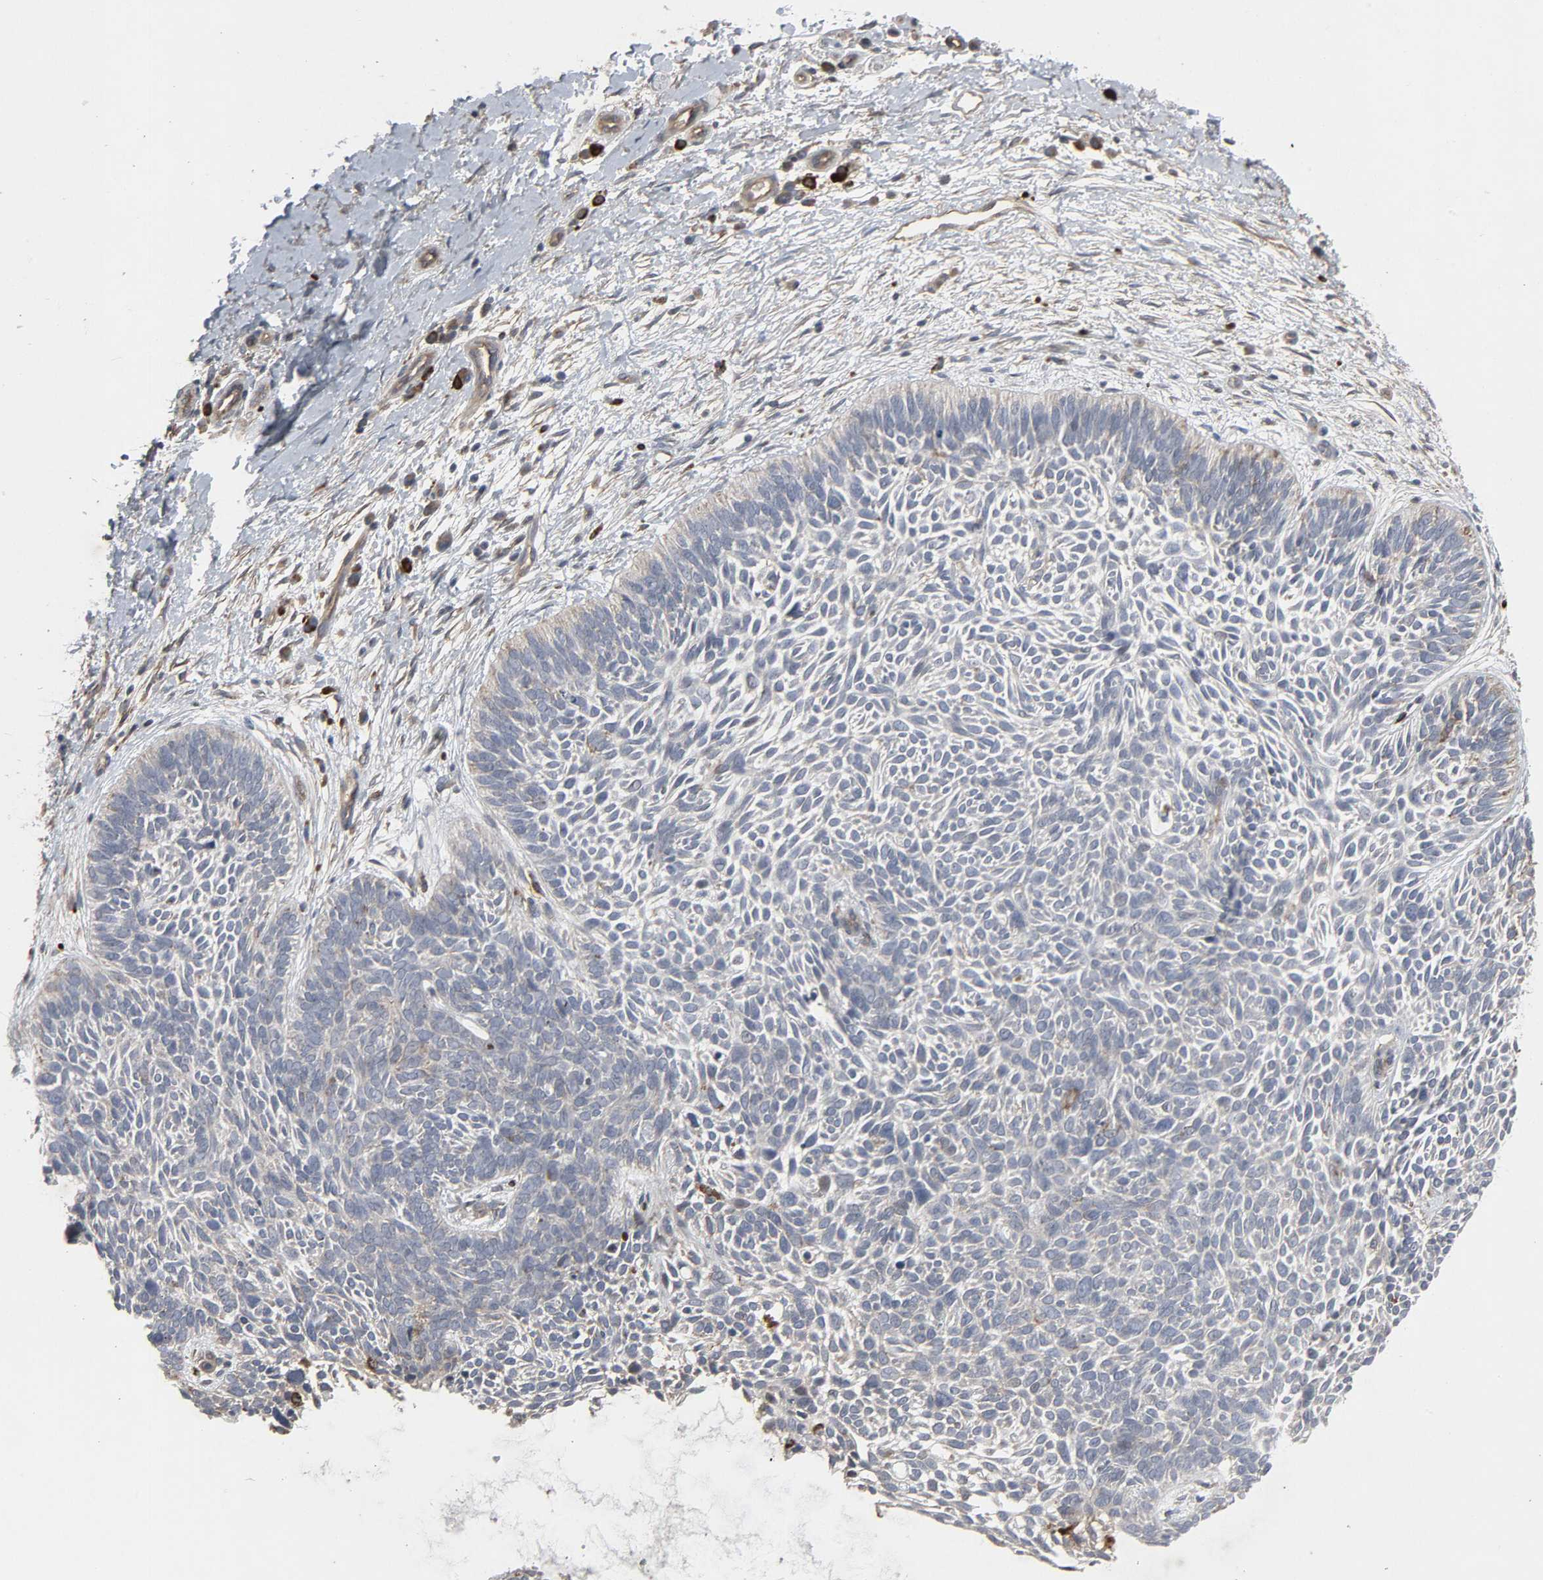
{"staining": {"intensity": "weak", "quantity": "<25%", "location": "cytoplasmic/membranous"}, "tissue": "skin cancer", "cell_type": "Tumor cells", "image_type": "cancer", "snomed": [{"axis": "morphology", "description": "Basal cell carcinoma"}, {"axis": "topography", "description": "Skin"}], "caption": "DAB (3,3'-diaminobenzidine) immunohistochemical staining of human skin basal cell carcinoma shows no significant staining in tumor cells.", "gene": "ADCY4", "patient": {"sex": "female", "age": 79}}